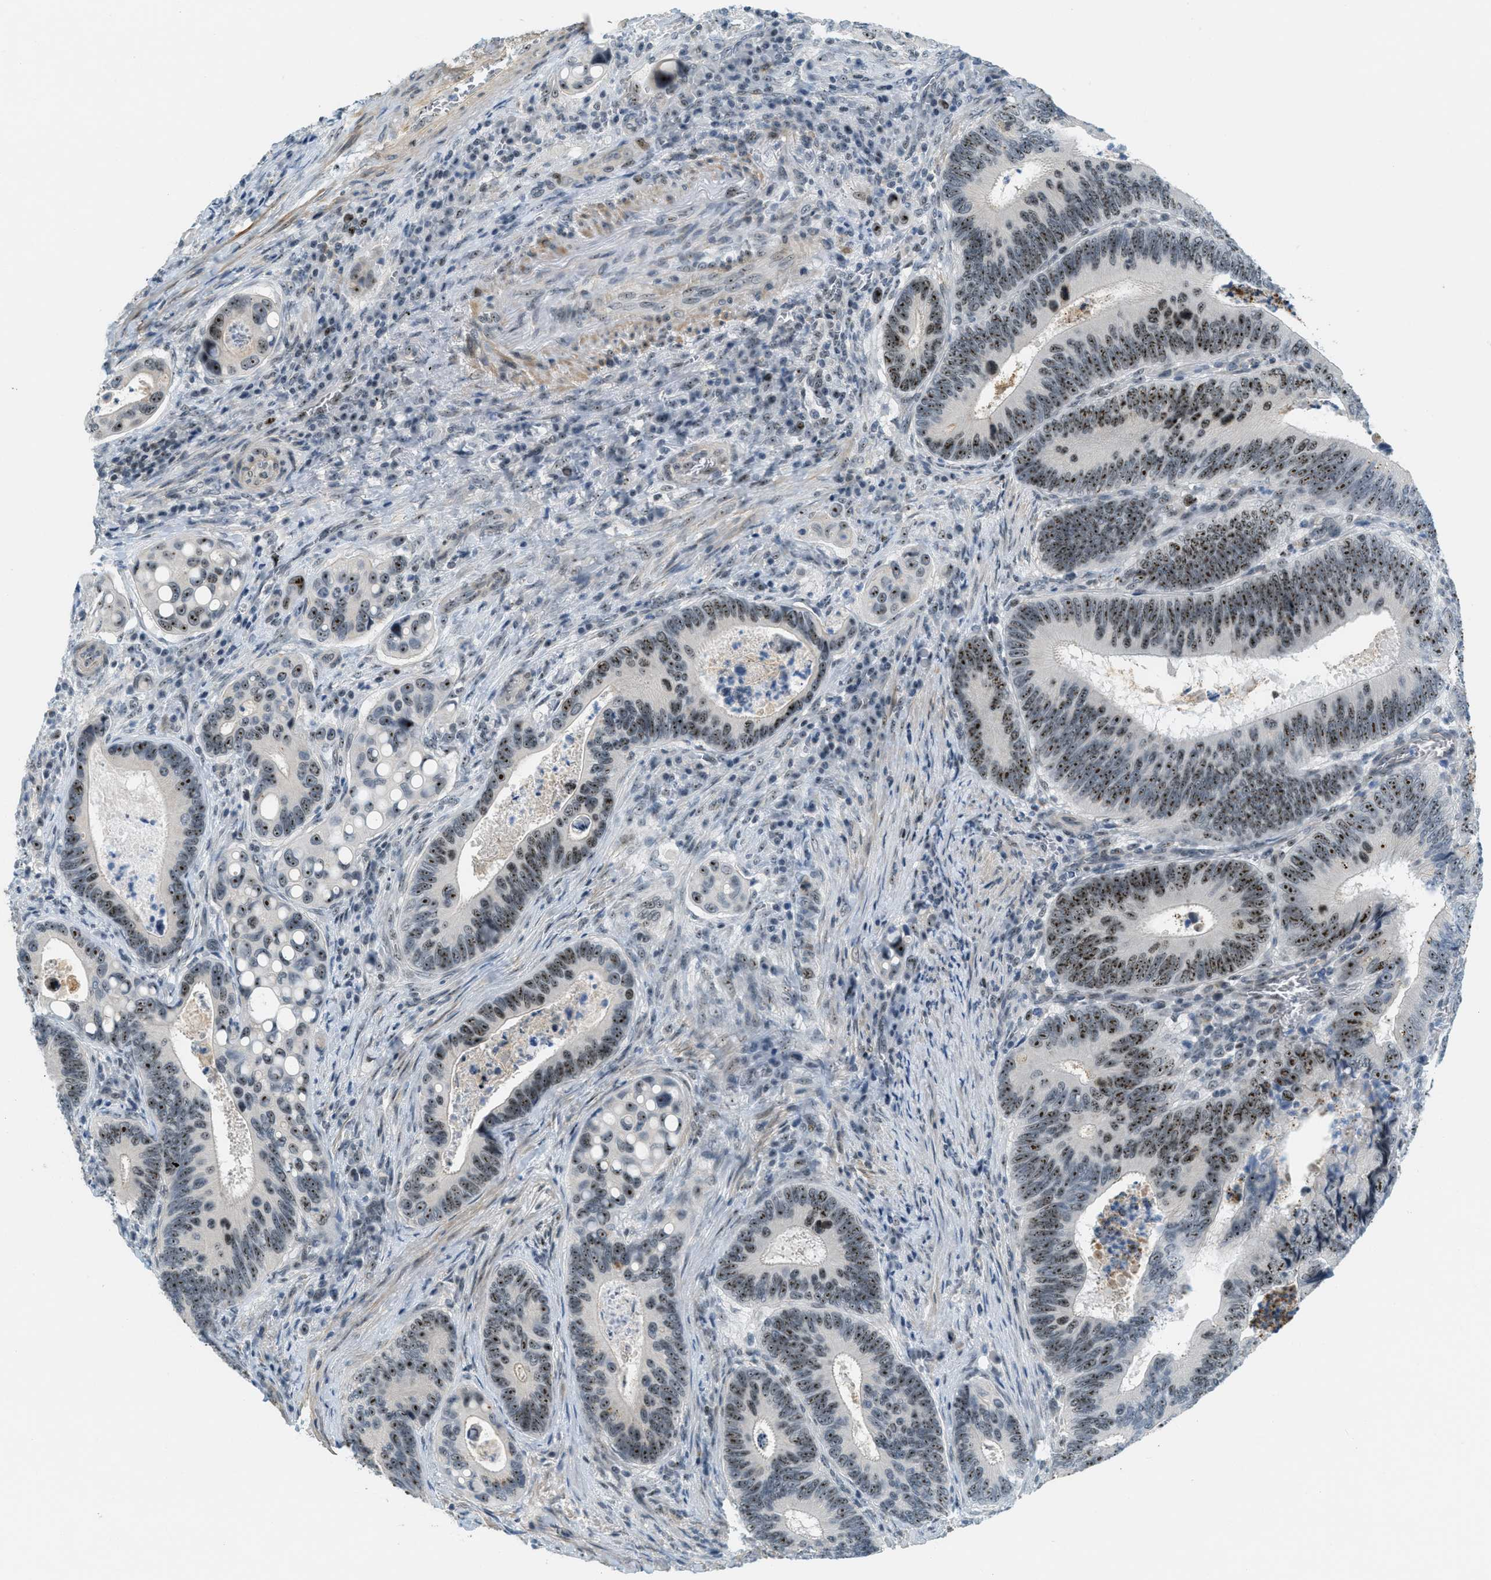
{"staining": {"intensity": "strong", "quantity": "25%-75%", "location": "nuclear"}, "tissue": "colorectal cancer", "cell_type": "Tumor cells", "image_type": "cancer", "snomed": [{"axis": "morphology", "description": "Inflammation, NOS"}, {"axis": "morphology", "description": "Adenocarcinoma, NOS"}, {"axis": "topography", "description": "Colon"}], "caption": "Tumor cells exhibit high levels of strong nuclear staining in about 25%-75% of cells in human adenocarcinoma (colorectal).", "gene": "DDX47", "patient": {"sex": "male", "age": 72}}